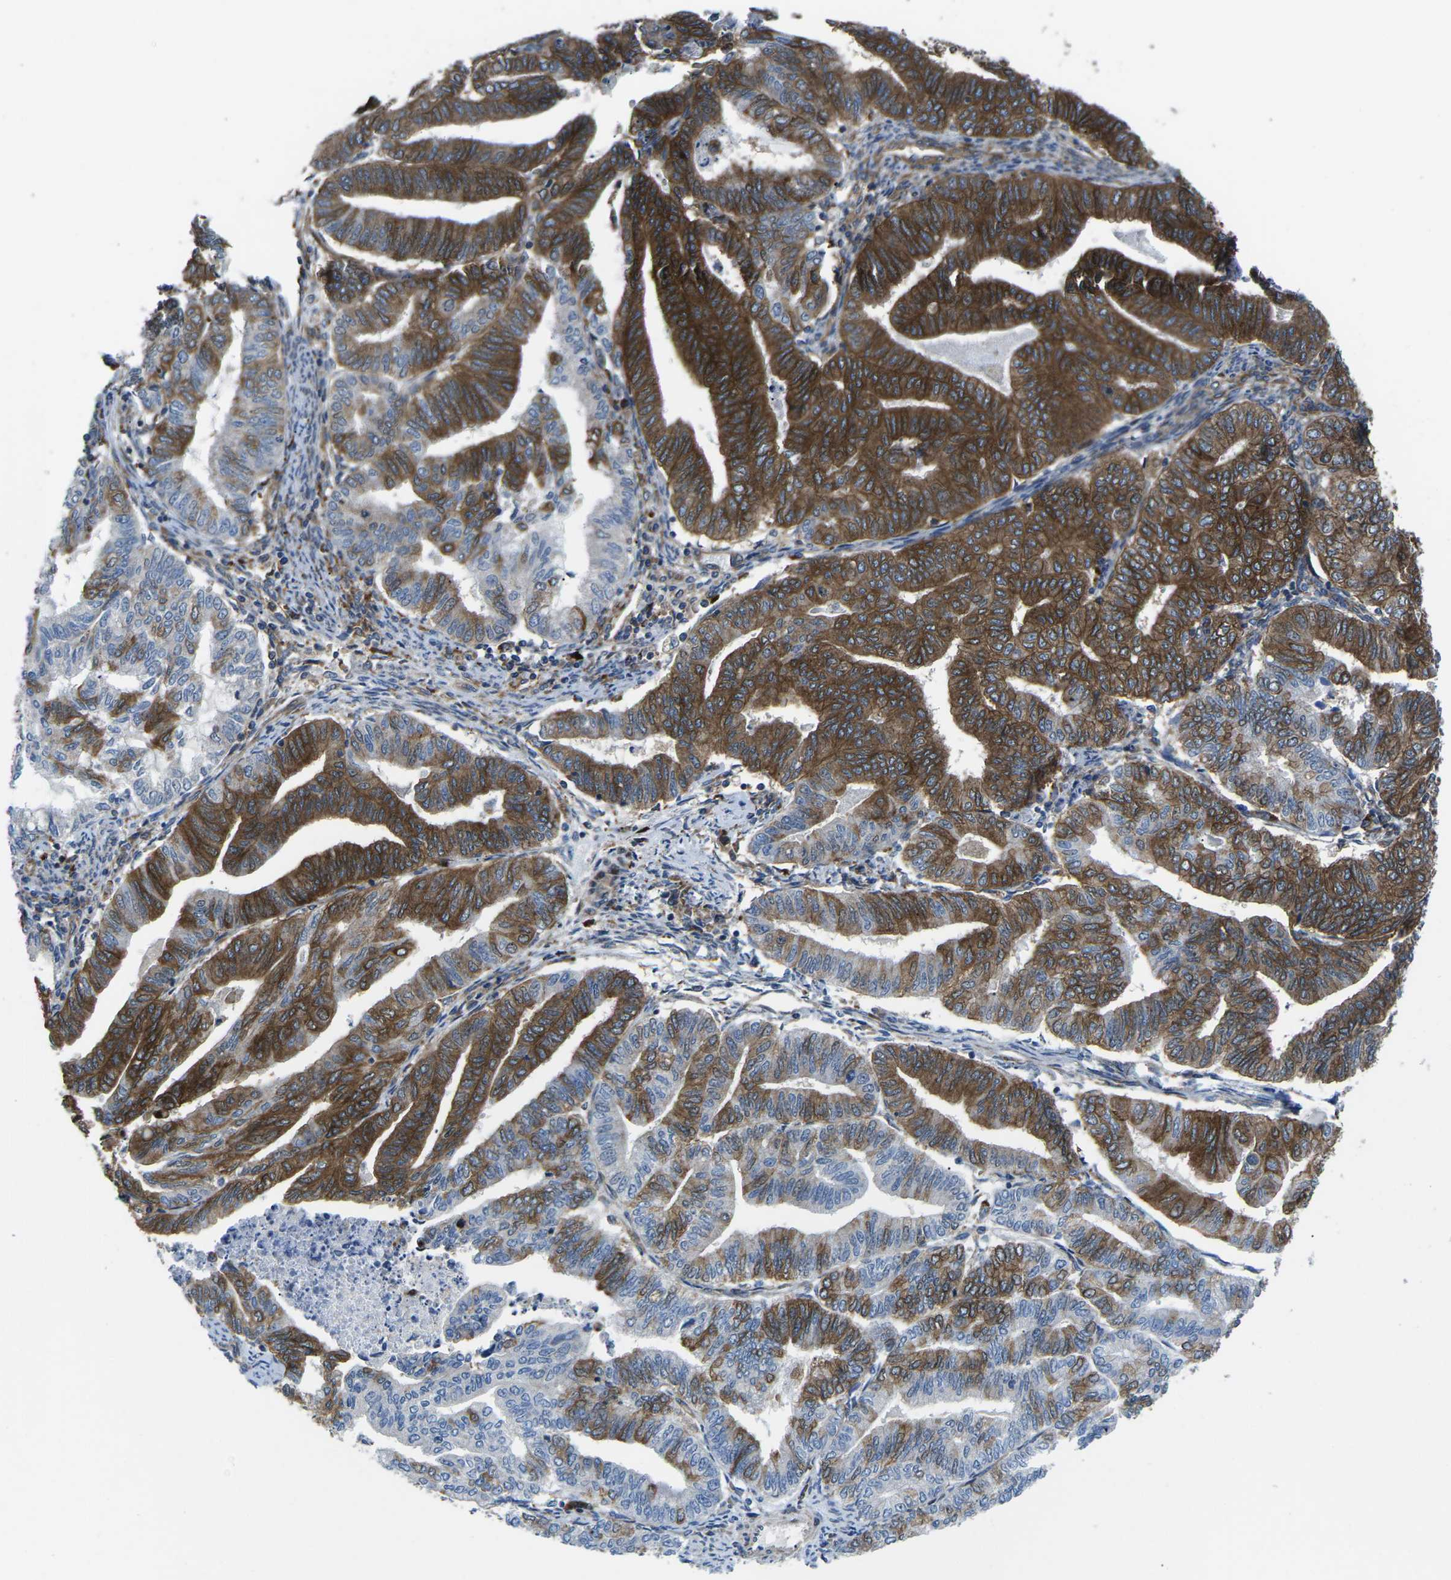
{"staining": {"intensity": "strong", "quantity": ">75%", "location": "cytoplasmic/membranous"}, "tissue": "endometrial cancer", "cell_type": "Tumor cells", "image_type": "cancer", "snomed": [{"axis": "morphology", "description": "Adenocarcinoma, NOS"}, {"axis": "topography", "description": "Endometrium"}], "caption": "Immunohistochemical staining of endometrial cancer (adenocarcinoma) demonstrates high levels of strong cytoplasmic/membranous positivity in approximately >75% of tumor cells. (DAB (3,3'-diaminobenzidine) IHC with brightfield microscopy, high magnification).", "gene": "DLG1", "patient": {"sex": "female", "age": 79}}